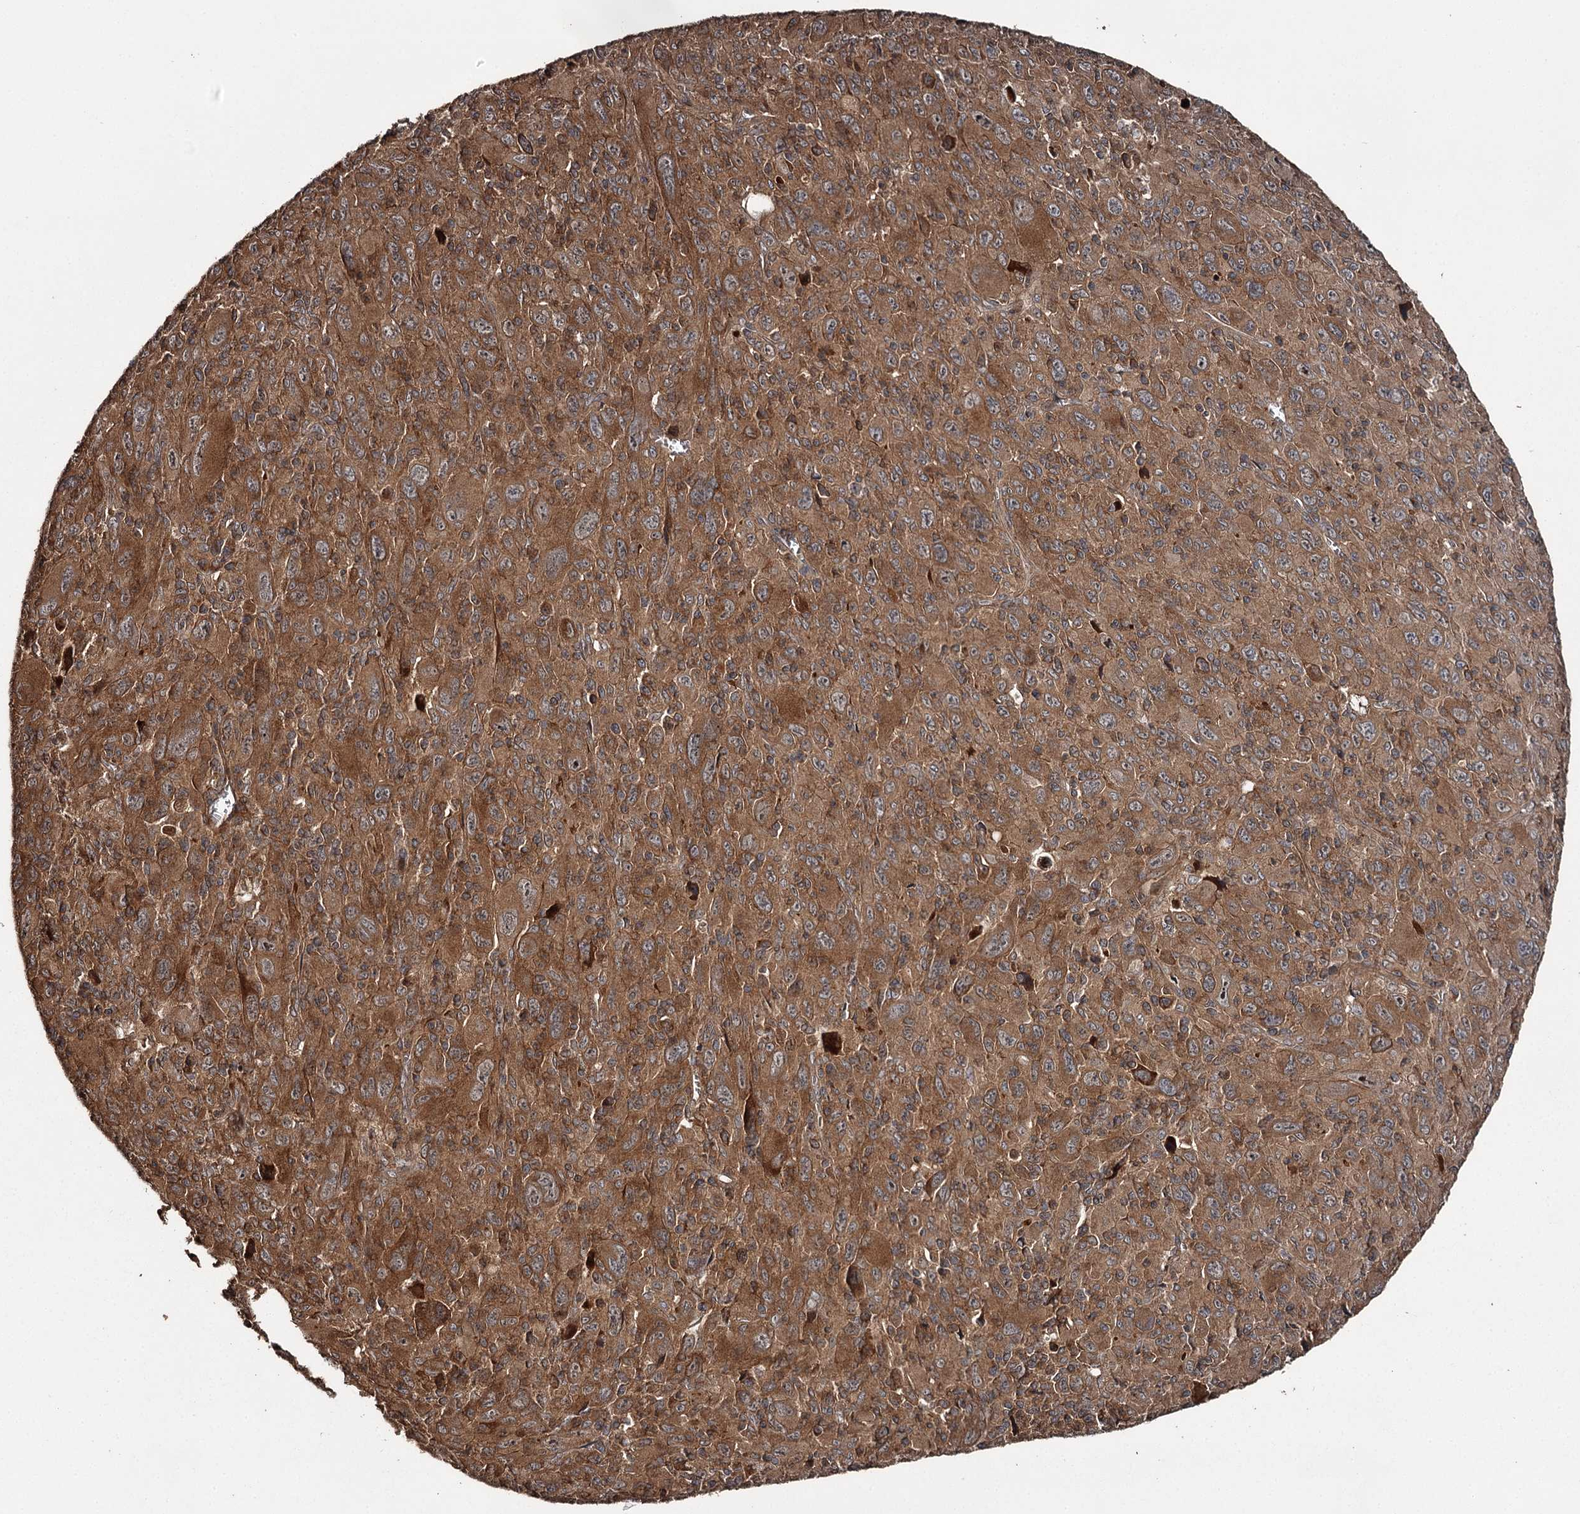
{"staining": {"intensity": "moderate", "quantity": ">75%", "location": "cytoplasmic/membranous"}, "tissue": "melanoma", "cell_type": "Tumor cells", "image_type": "cancer", "snomed": [{"axis": "morphology", "description": "Malignant melanoma, Metastatic site"}, {"axis": "topography", "description": "Skin"}], "caption": "IHC image of neoplastic tissue: human malignant melanoma (metastatic site) stained using immunohistochemistry (IHC) demonstrates medium levels of moderate protein expression localized specifically in the cytoplasmic/membranous of tumor cells, appearing as a cytoplasmic/membranous brown color.", "gene": "RAB21", "patient": {"sex": "female", "age": 56}}